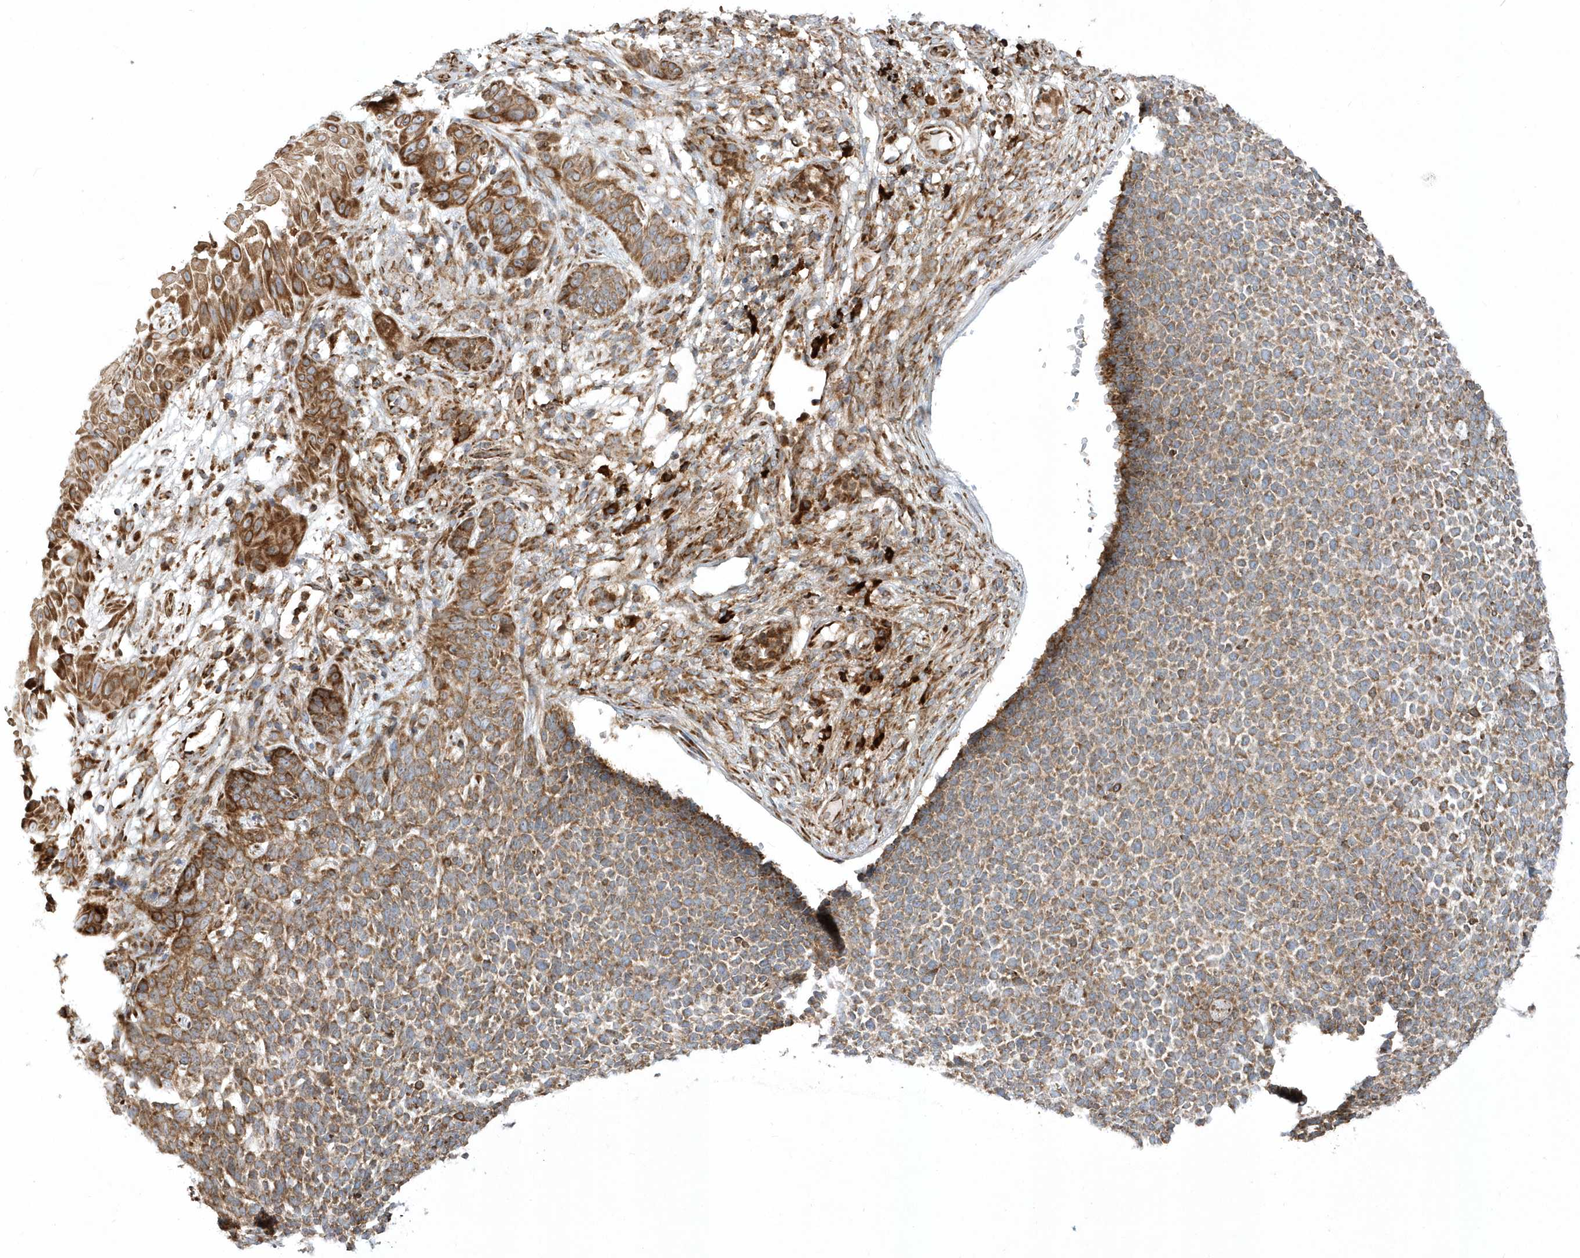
{"staining": {"intensity": "moderate", "quantity": ">75%", "location": "cytoplasmic/membranous"}, "tissue": "skin cancer", "cell_type": "Tumor cells", "image_type": "cancer", "snomed": [{"axis": "morphology", "description": "Basal cell carcinoma"}, {"axis": "topography", "description": "Skin"}], "caption": "Brown immunohistochemical staining in human skin cancer demonstrates moderate cytoplasmic/membranous staining in approximately >75% of tumor cells. The staining was performed using DAB (3,3'-diaminobenzidine), with brown indicating positive protein expression. Nuclei are stained blue with hematoxylin.", "gene": "SH3BP2", "patient": {"sex": "female", "age": 84}}